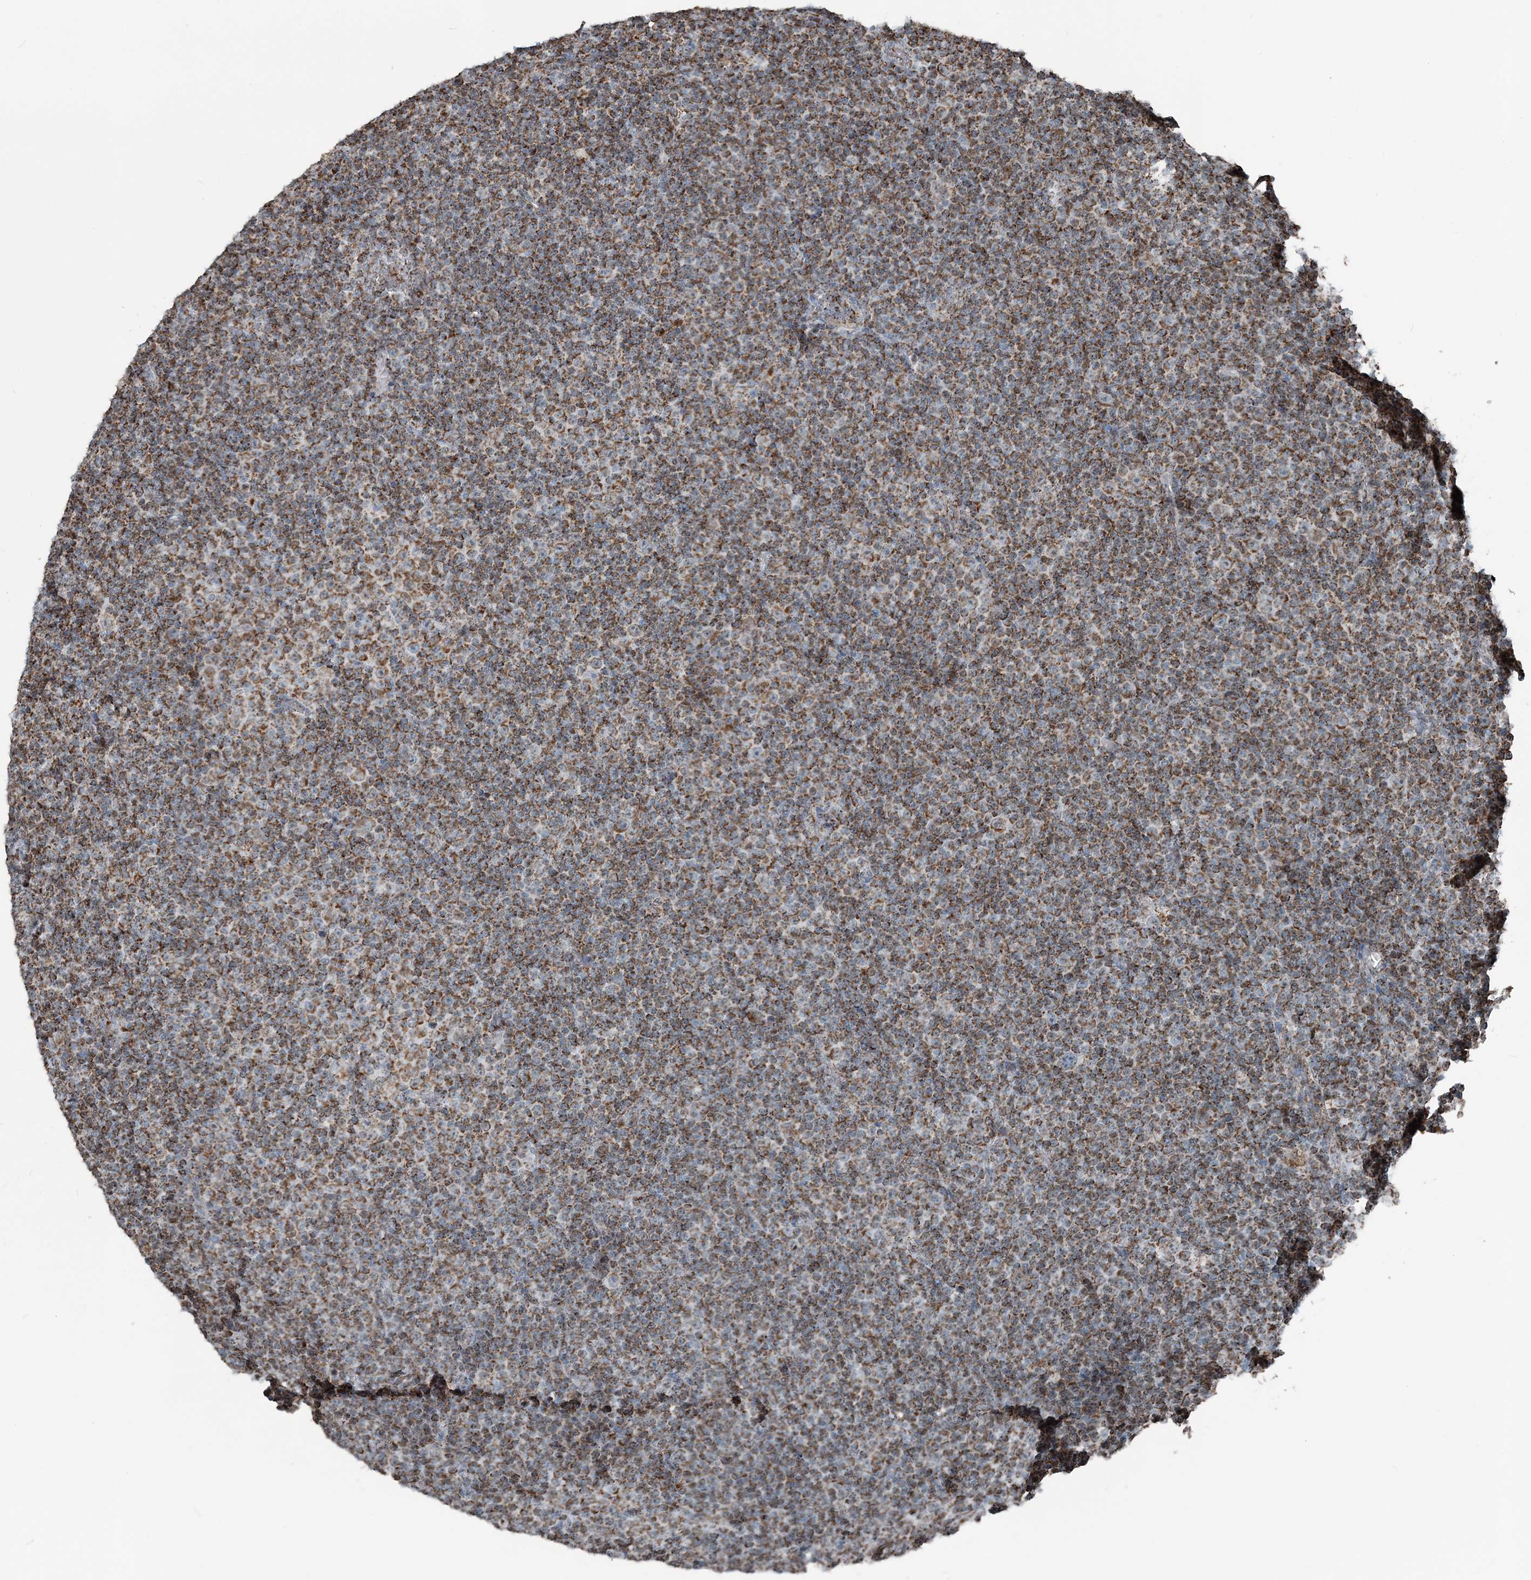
{"staining": {"intensity": "strong", "quantity": ">75%", "location": "cytoplasmic/membranous"}, "tissue": "lymphoma", "cell_type": "Tumor cells", "image_type": "cancer", "snomed": [{"axis": "morphology", "description": "Malignant lymphoma, non-Hodgkin's type, Low grade"}, {"axis": "topography", "description": "Lymph node"}], "caption": "This histopathology image exhibits immunohistochemistry (IHC) staining of human lymphoma, with high strong cytoplasmic/membranous expression in about >75% of tumor cells.", "gene": "SUCLG1", "patient": {"sex": "female", "age": 67}}